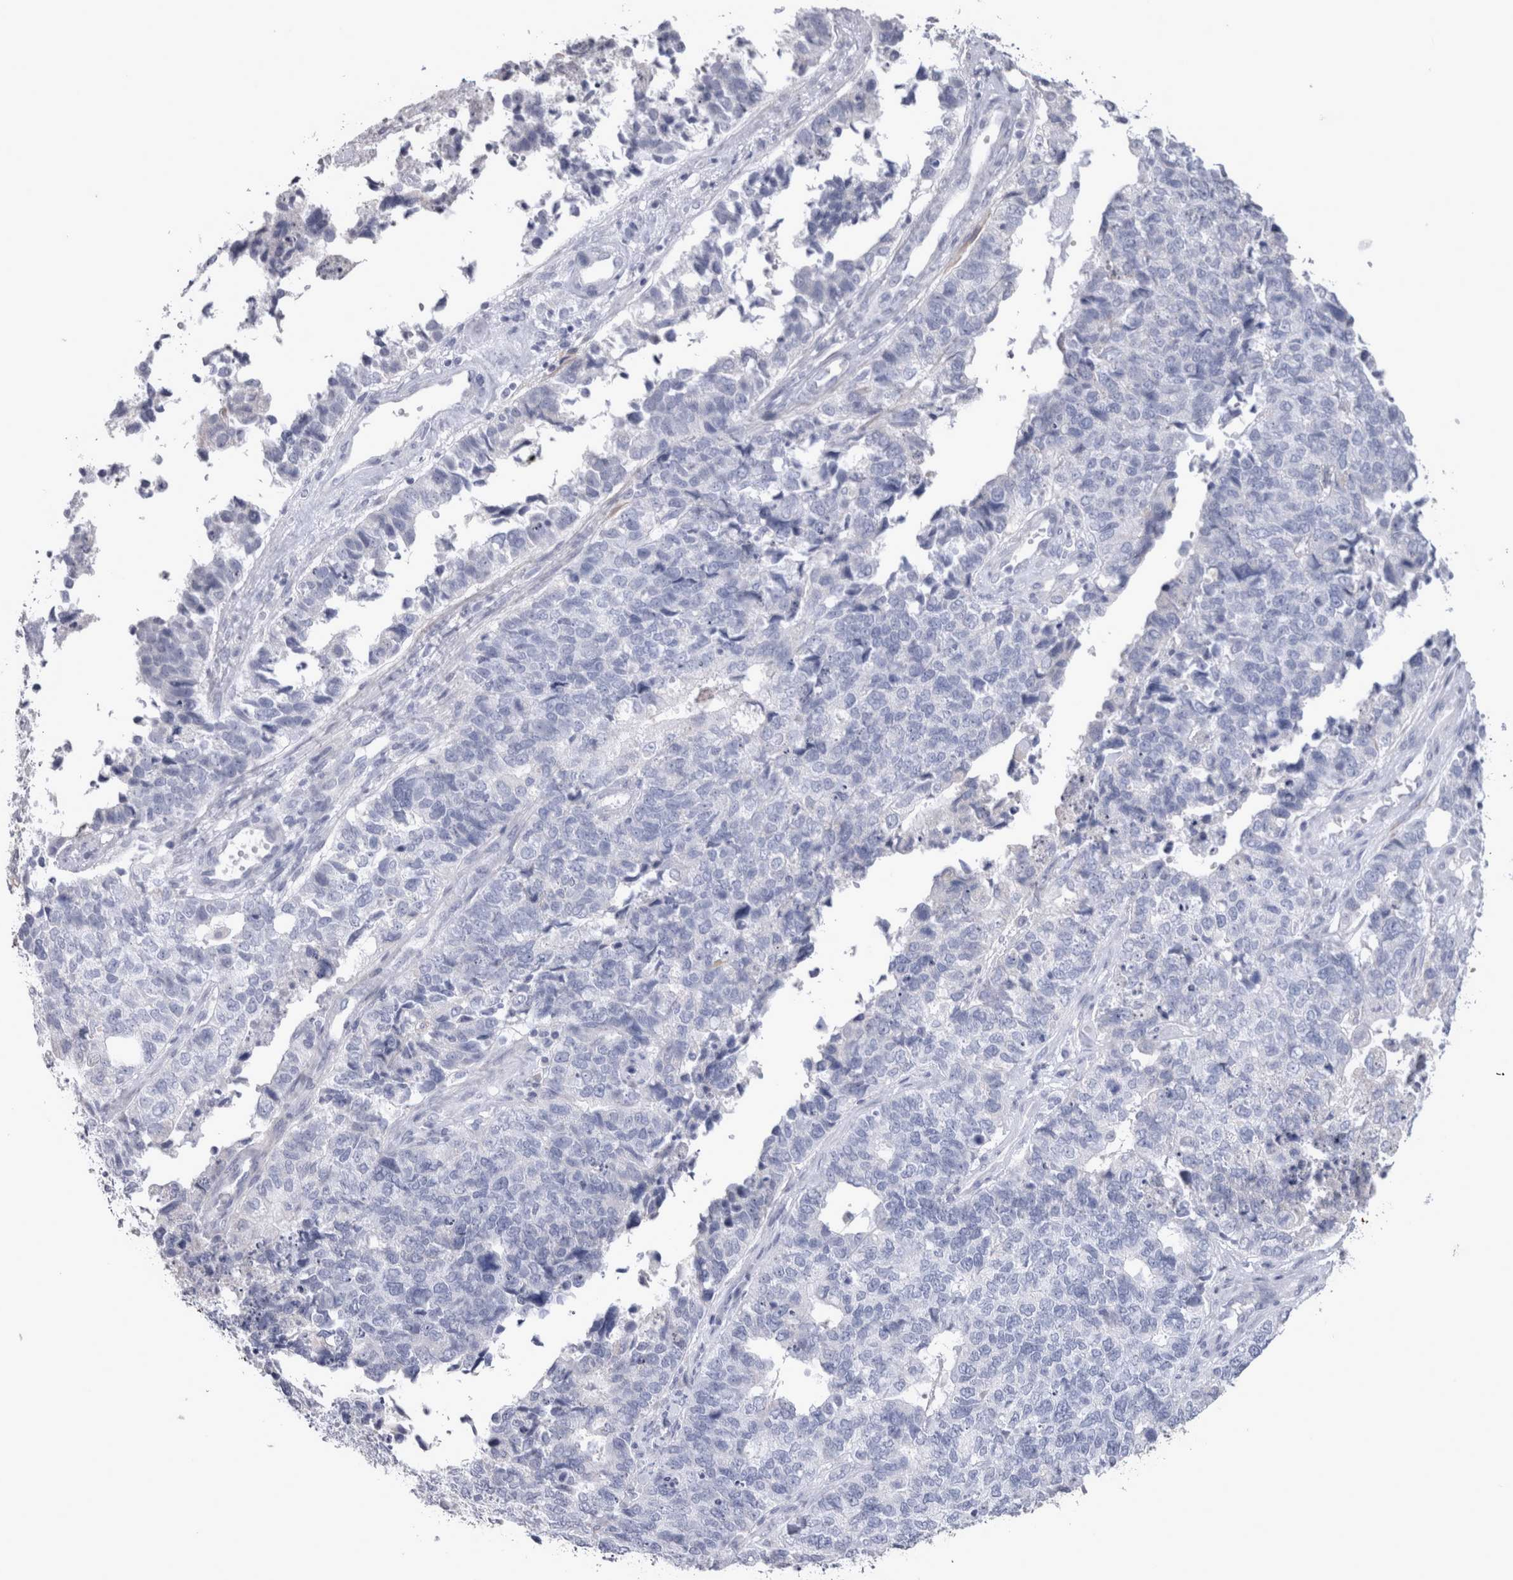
{"staining": {"intensity": "negative", "quantity": "none", "location": "none"}, "tissue": "cervical cancer", "cell_type": "Tumor cells", "image_type": "cancer", "snomed": [{"axis": "morphology", "description": "Squamous cell carcinoma, NOS"}, {"axis": "topography", "description": "Cervix"}], "caption": "Tumor cells are negative for brown protein staining in cervical cancer.", "gene": "MSMB", "patient": {"sex": "female", "age": 63}}